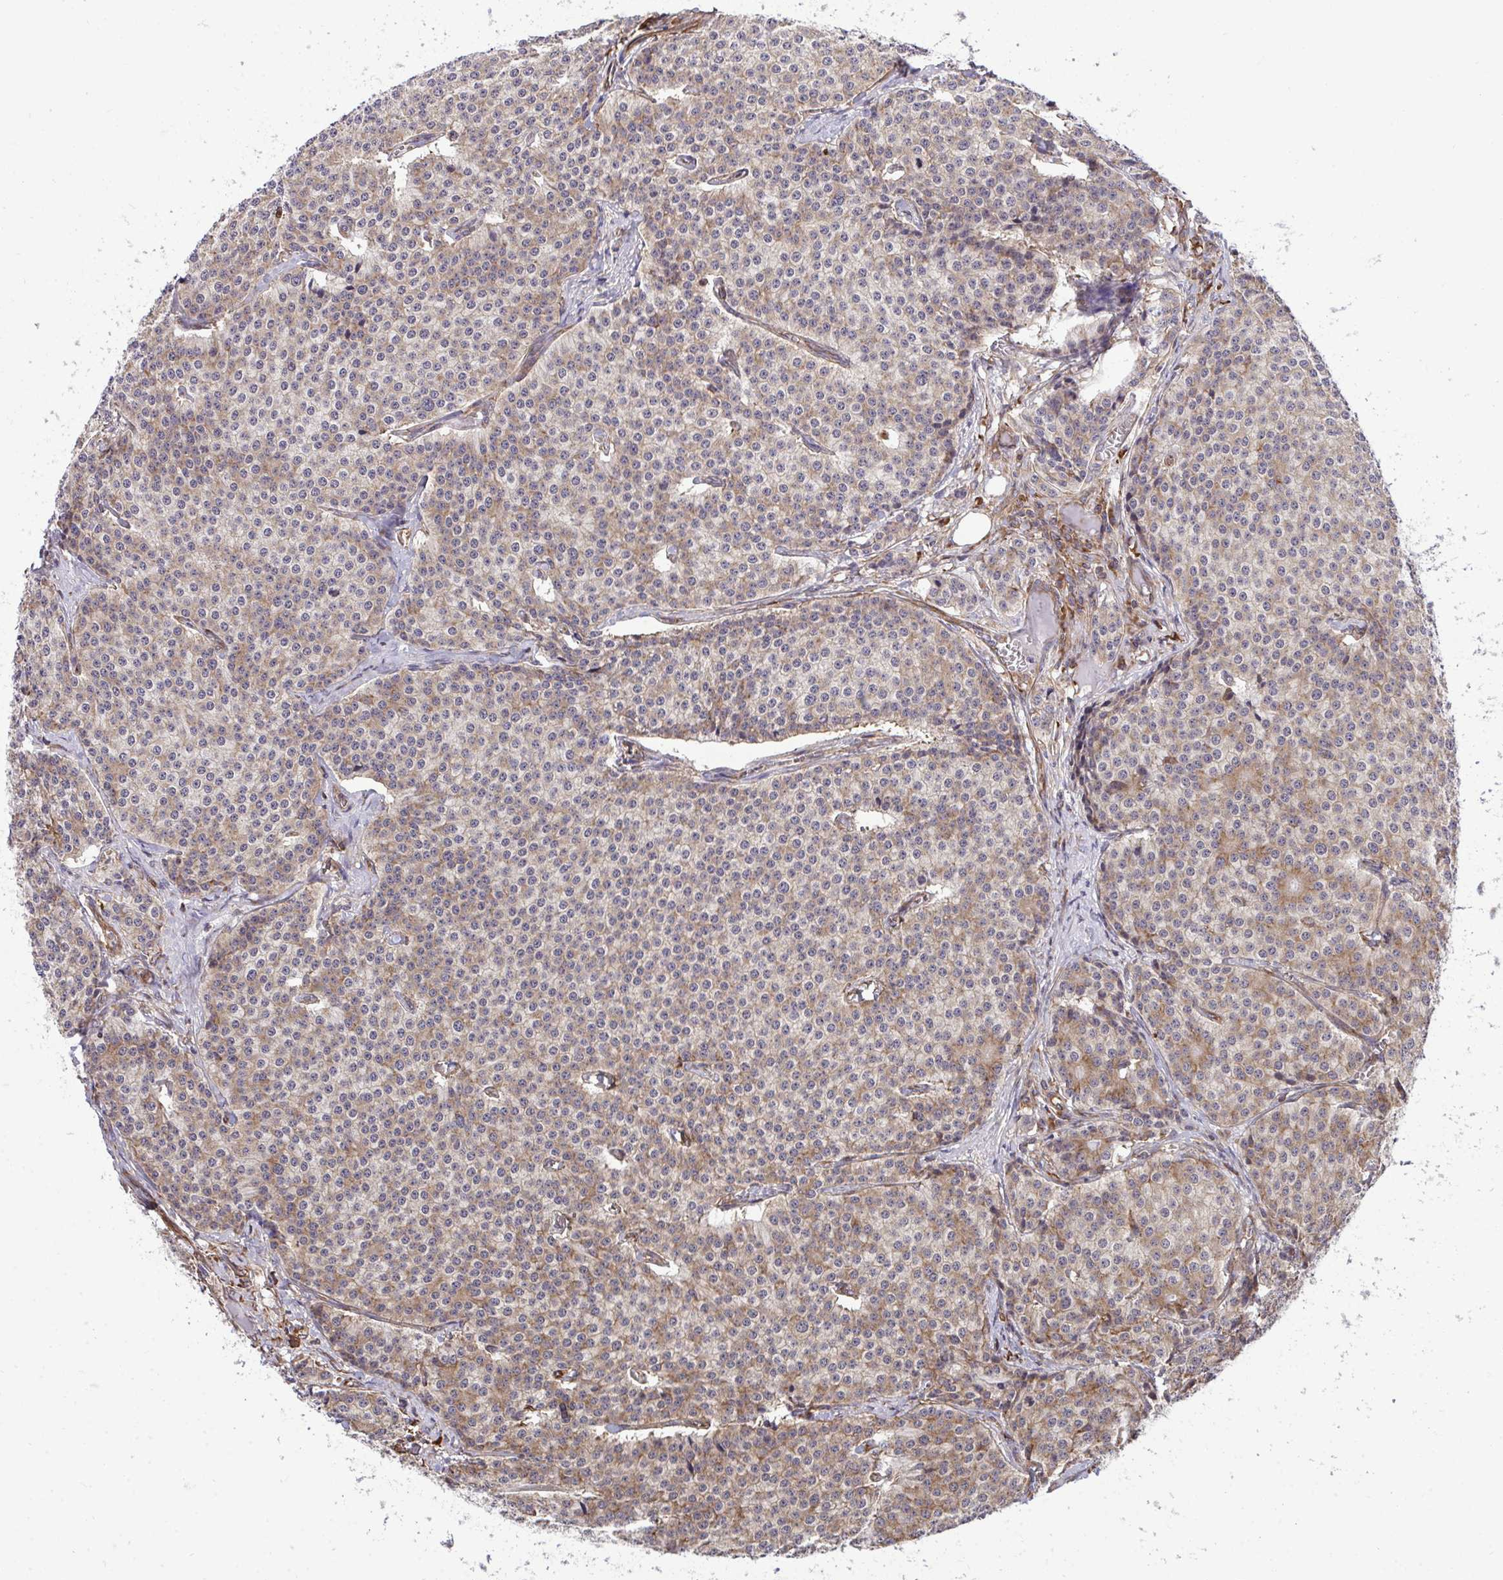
{"staining": {"intensity": "moderate", "quantity": ">75%", "location": "cytoplasmic/membranous"}, "tissue": "carcinoid", "cell_type": "Tumor cells", "image_type": "cancer", "snomed": [{"axis": "morphology", "description": "Carcinoid, malignant, NOS"}, {"axis": "topography", "description": "Small intestine"}], "caption": "Immunohistochemistry (IHC) of carcinoid exhibits medium levels of moderate cytoplasmic/membranous expression in approximately >75% of tumor cells. (Stains: DAB in brown, nuclei in blue, Microscopy: brightfield microscopy at high magnification).", "gene": "RPS15", "patient": {"sex": "female", "age": 64}}